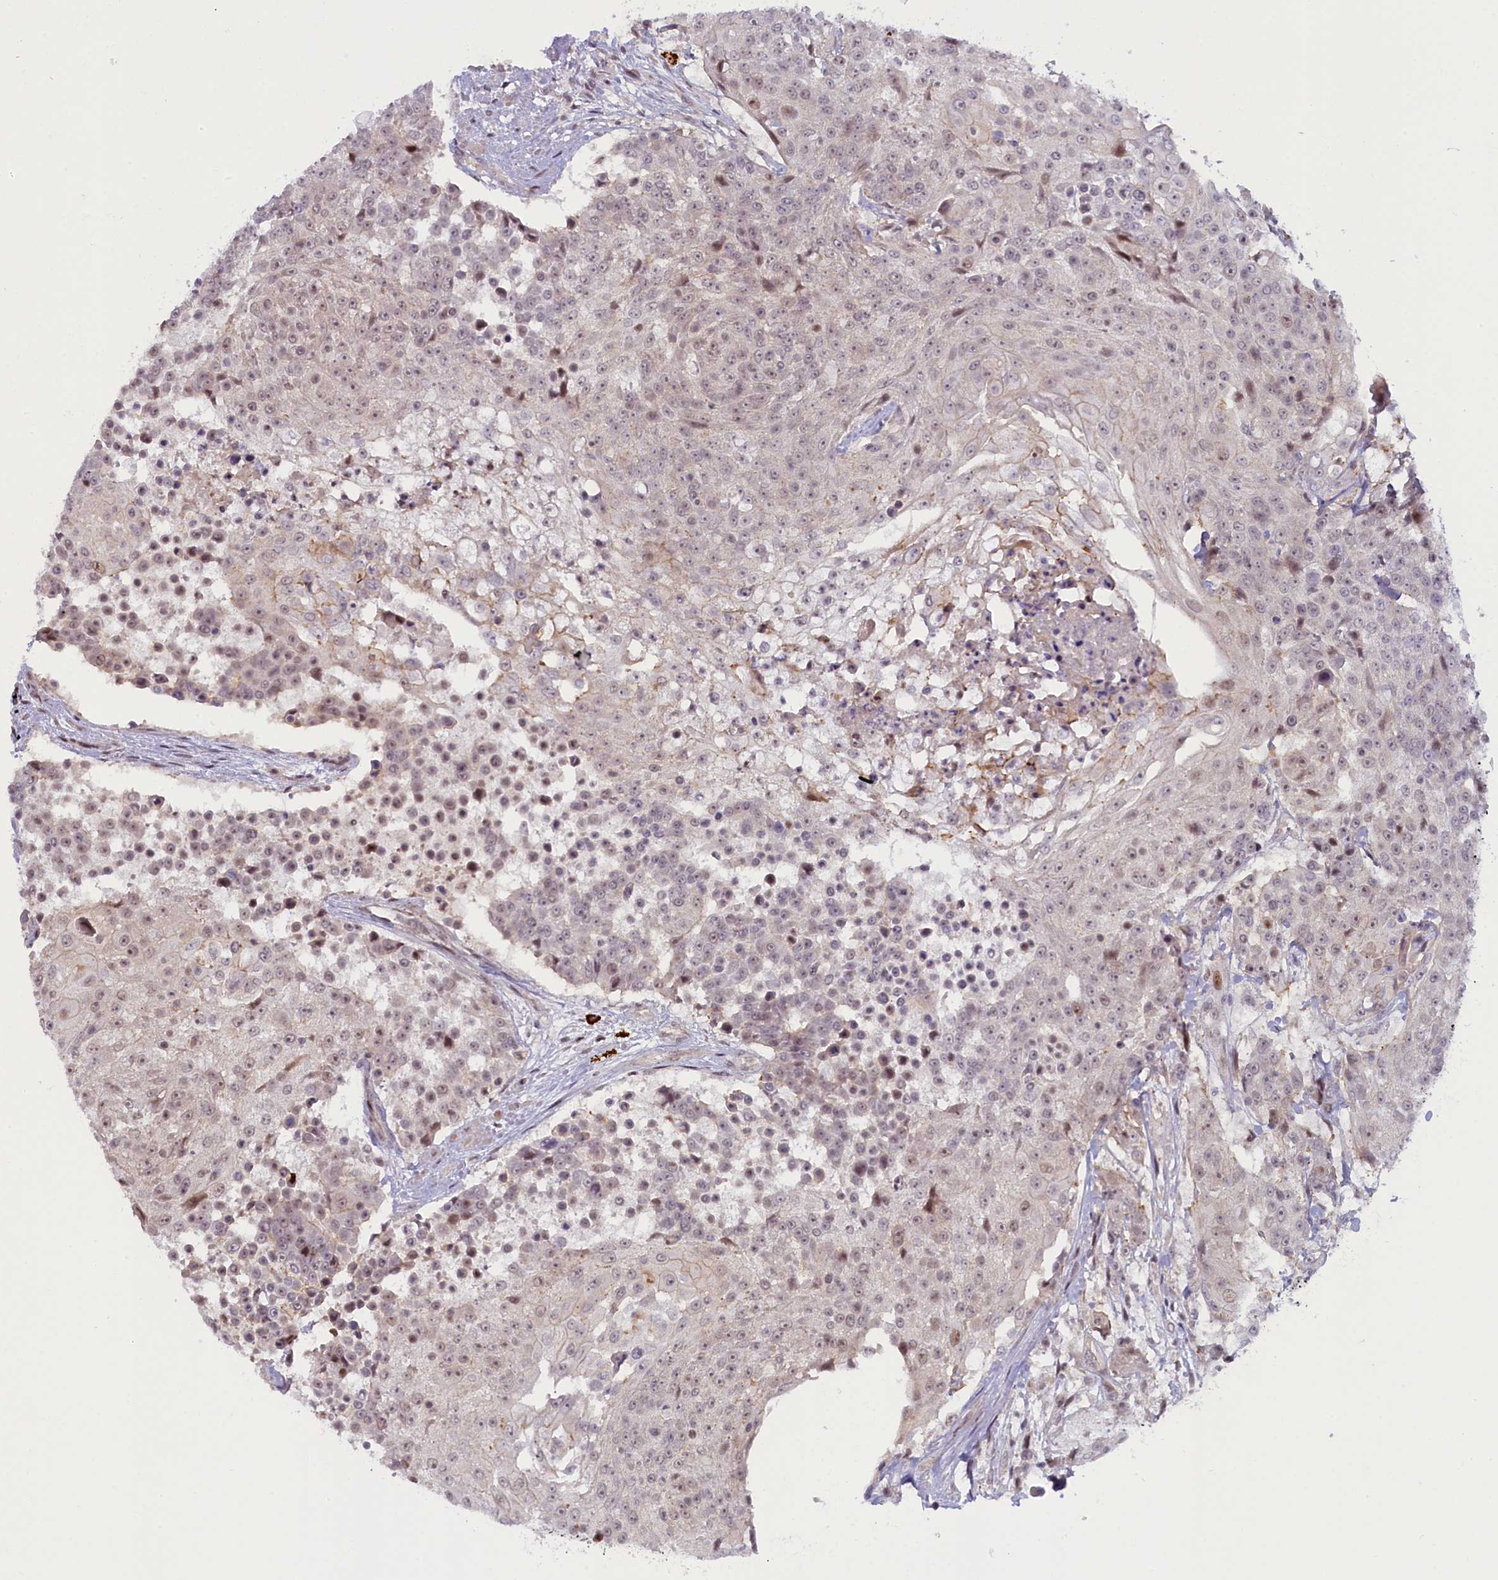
{"staining": {"intensity": "negative", "quantity": "none", "location": "none"}, "tissue": "urothelial cancer", "cell_type": "Tumor cells", "image_type": "cancer", "snomed": [{"axis": "morphology", "description": "Urothelial carcinoma, High grade"}, {"axis": "topography", "description": "Urinary bladder"}], "caption": "The image demonstrates no significant positivity in tumor cells of urothelial cancer.", "gene": "CCL23", "patient": {"sex": "female", "age": 63}}